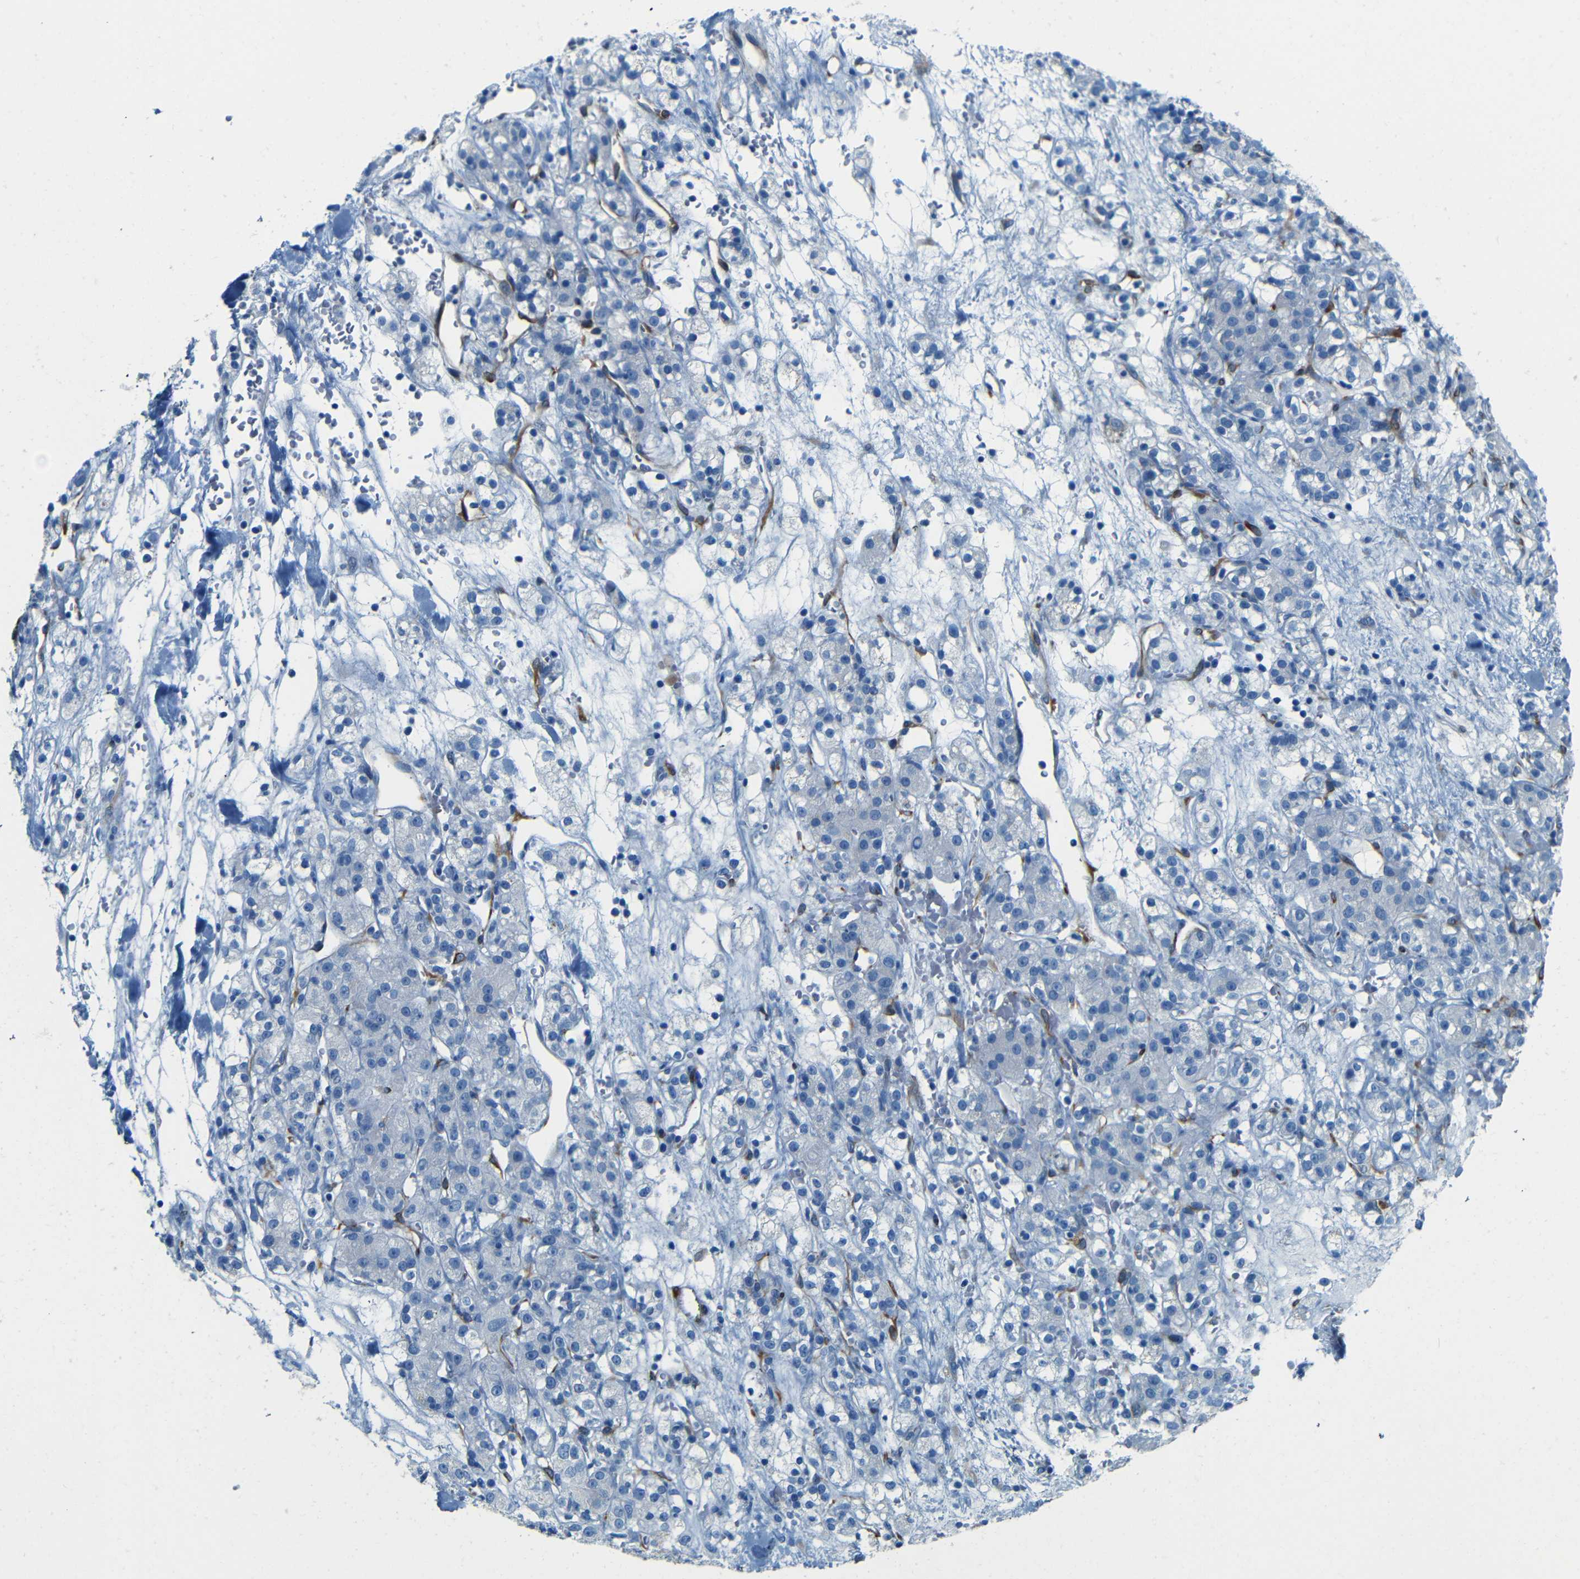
{"staining": {"intensity": "negative", "quantity": "none", "location": "none"}, "tissue": "renal cancer", "cell_type": "Tumor cells", "image_type": "cancer", "snomed": [{"axis": "morphology", "description": "Normal tissue, NOS"}, {"axis": "morphology", "description": "Adenocarcinoma, NOS"}, {"axis": "topography", "description": "Kidney"}], "caption": "This is a photomicrograph of immunohistochemistry (IHC) staining of renal adenocarcinoma, which shows no positivity in tumor cells.", "gene": "MAP2", "patient": {"sex": "male", "age": 61}}